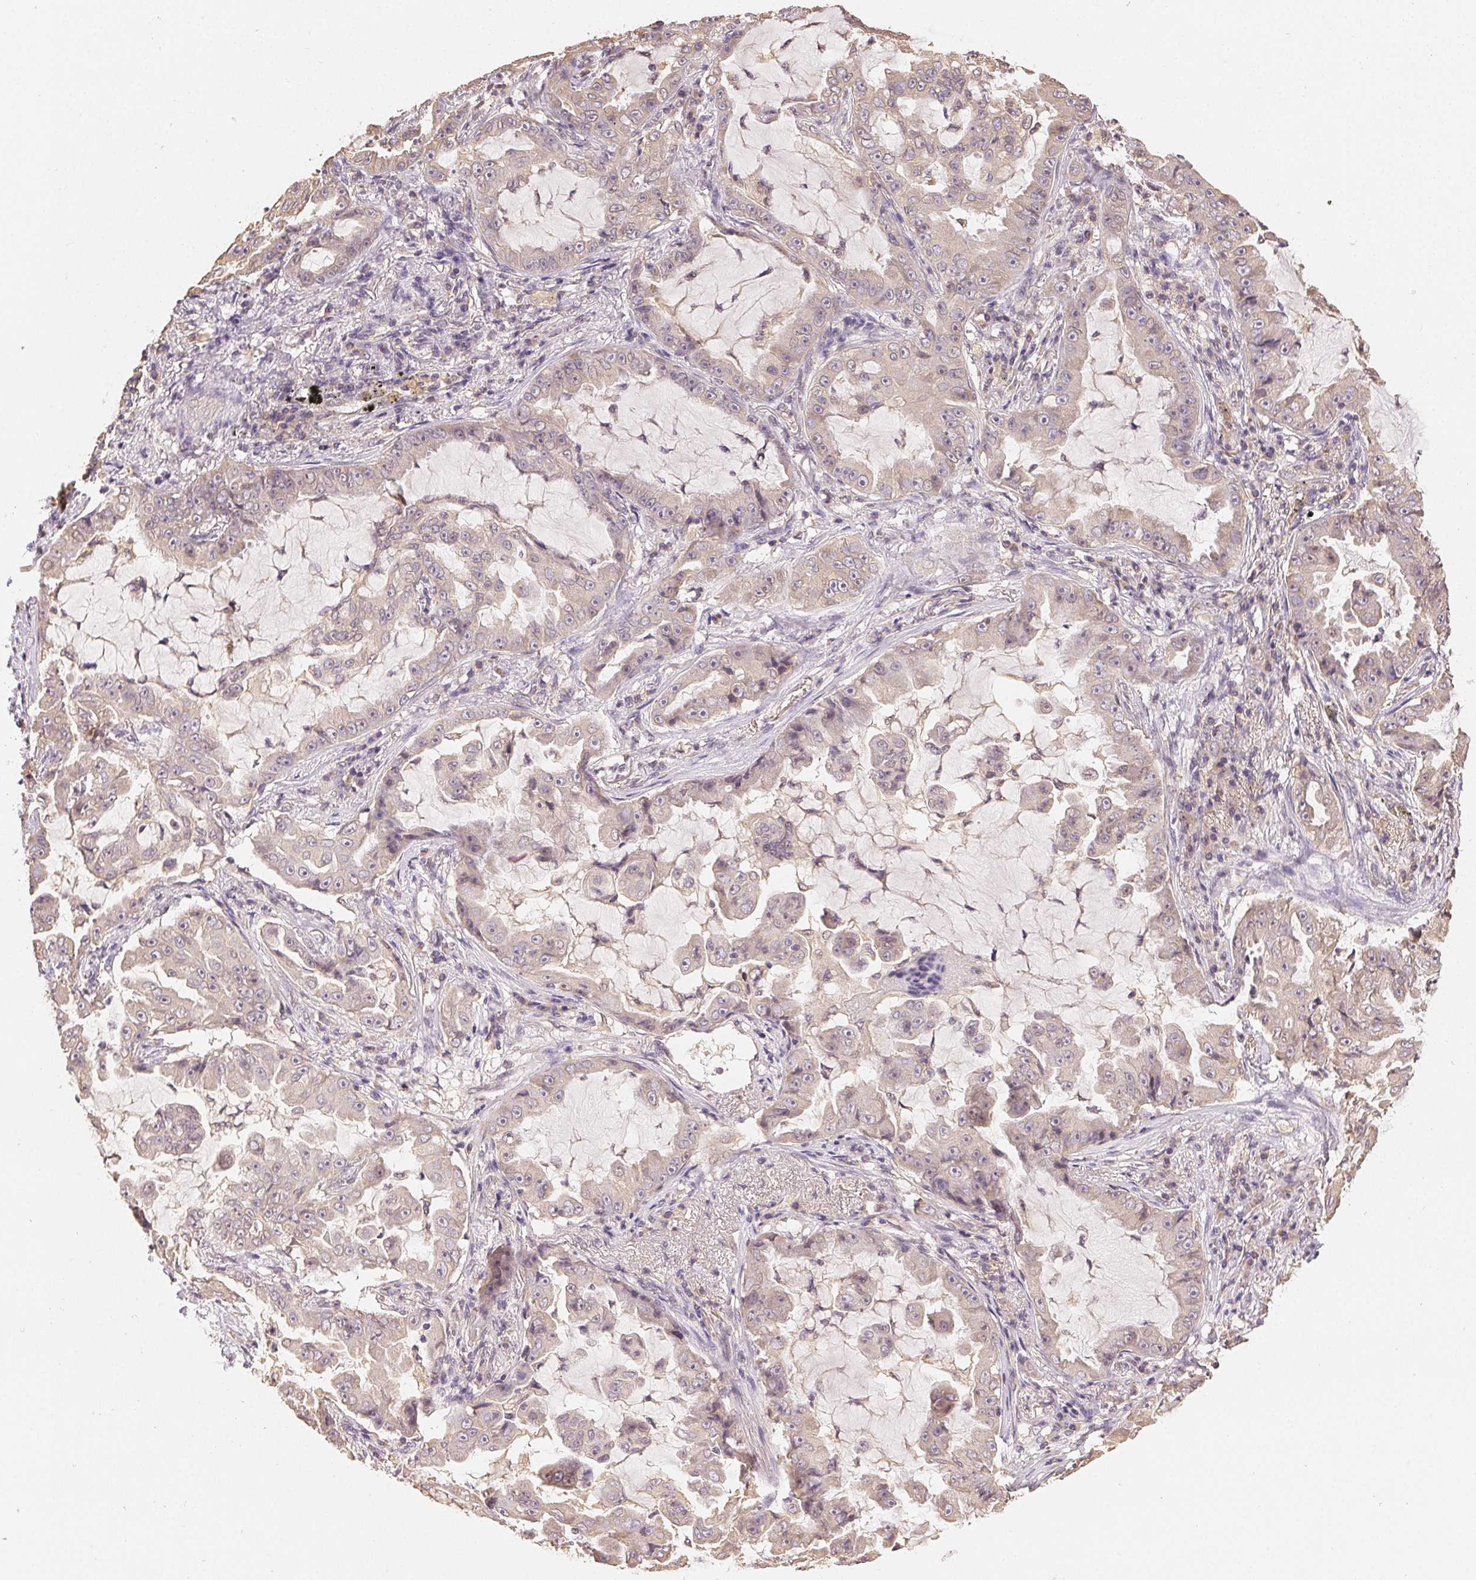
{"staining": {"intensity": "negative", "quantity": "none", "location": "none"}, "tissue": "lung cancer", "cell_type": "Tumor cells", "image_type": "cancer", "snomed": [{"axis": "morphology", "description": "Adenocarcinoma, NOS"}, {"axis": "topography", "description": "Lung"}], "caption": "The photomicrograph displays no staining of tumor cells in lung cancer (adenocarcinoma).", "gene": "SEZ6L2", "patient": {"sex": "female", "age": 52}}